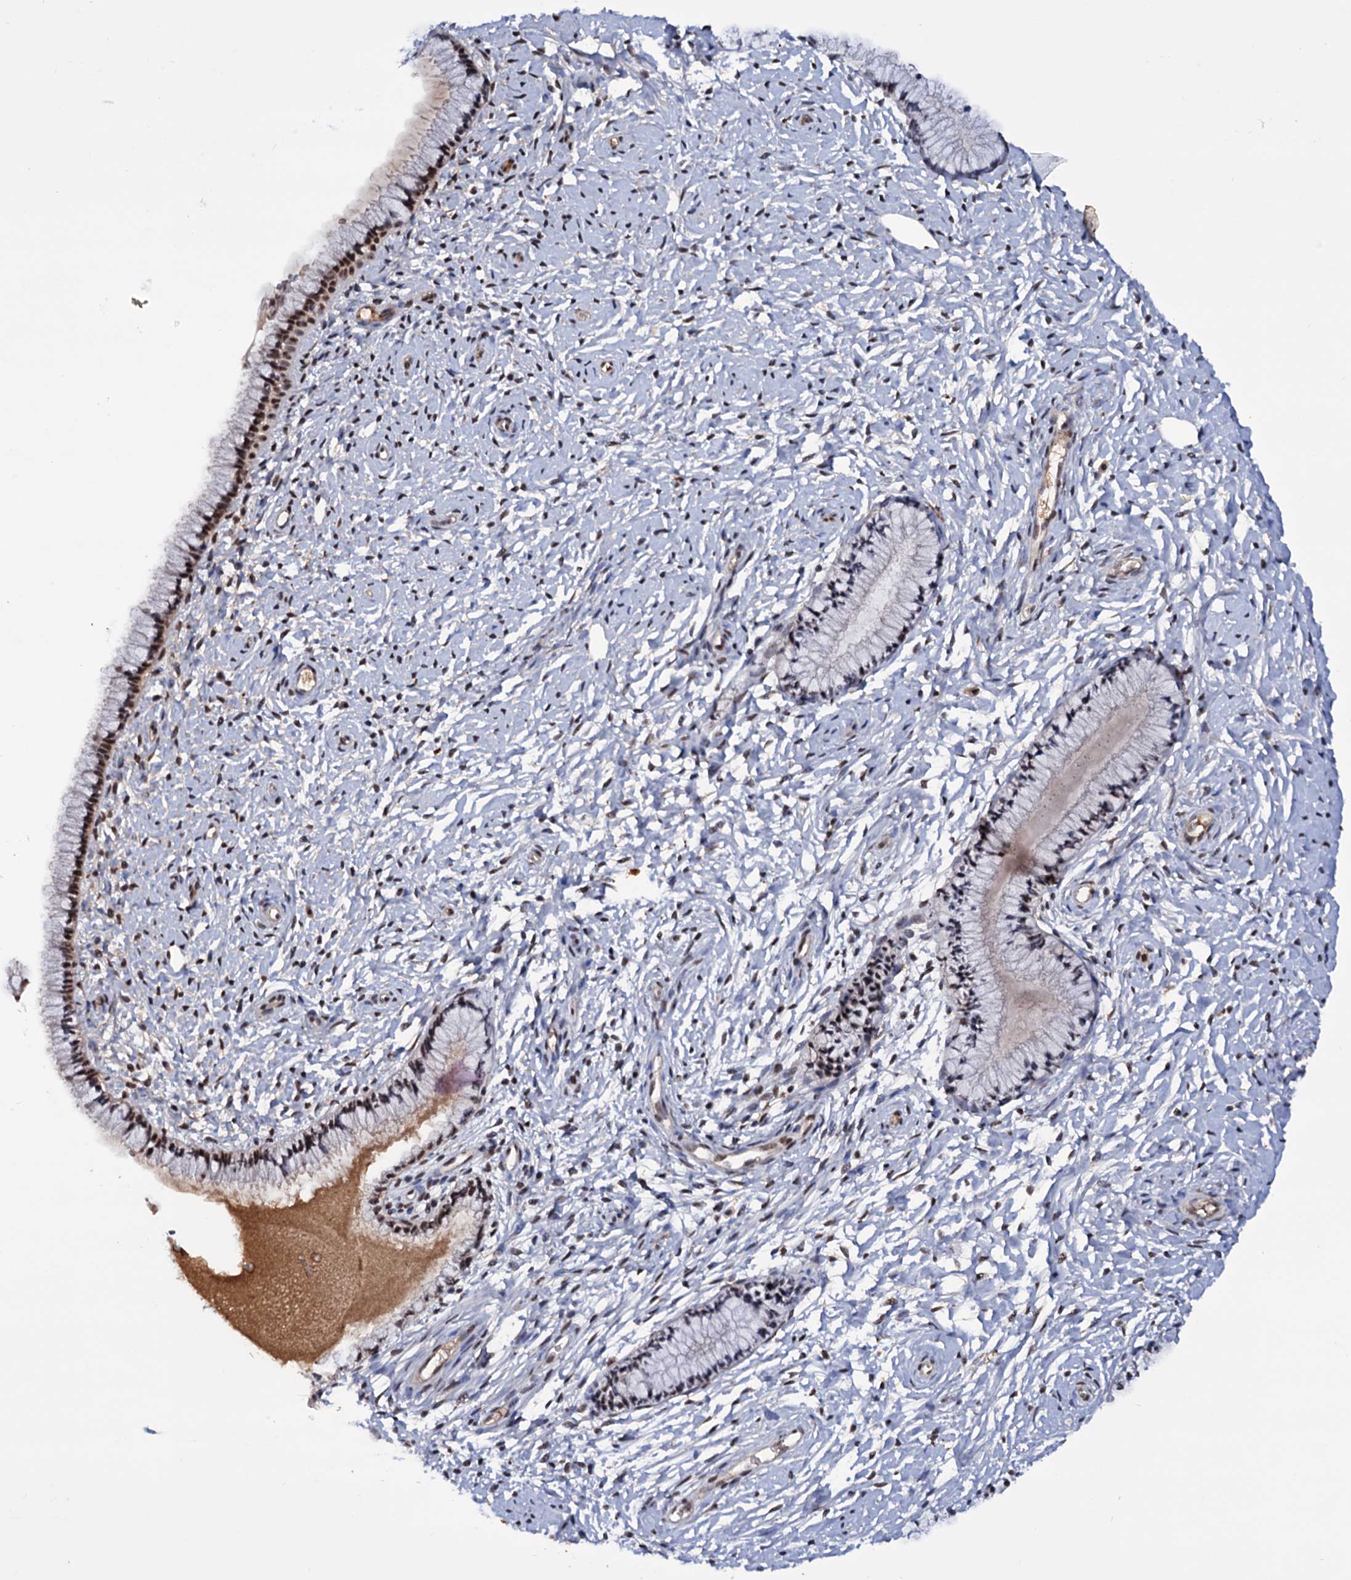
{"staining": {"intensity": "moderate", "quantity": "25%-75%", "location": "nuclear"}, "tissue": "cervix", "cell_type": "Glandular cells", "image_type": "normal", "snomed": [{"axis": "morphology", "description": "Normal tissue, NOS"}, {"axis": "topography", "description": "Cervix"}], "caption": "A micrograph showing moderate nuclear positivity in approximately 25%-75% of glandular cells in normal cervix, as visualized by brown immunohistochemical staining.", "gene": "TBC1D12", "patient": {"sex": "female", "age": 33}}